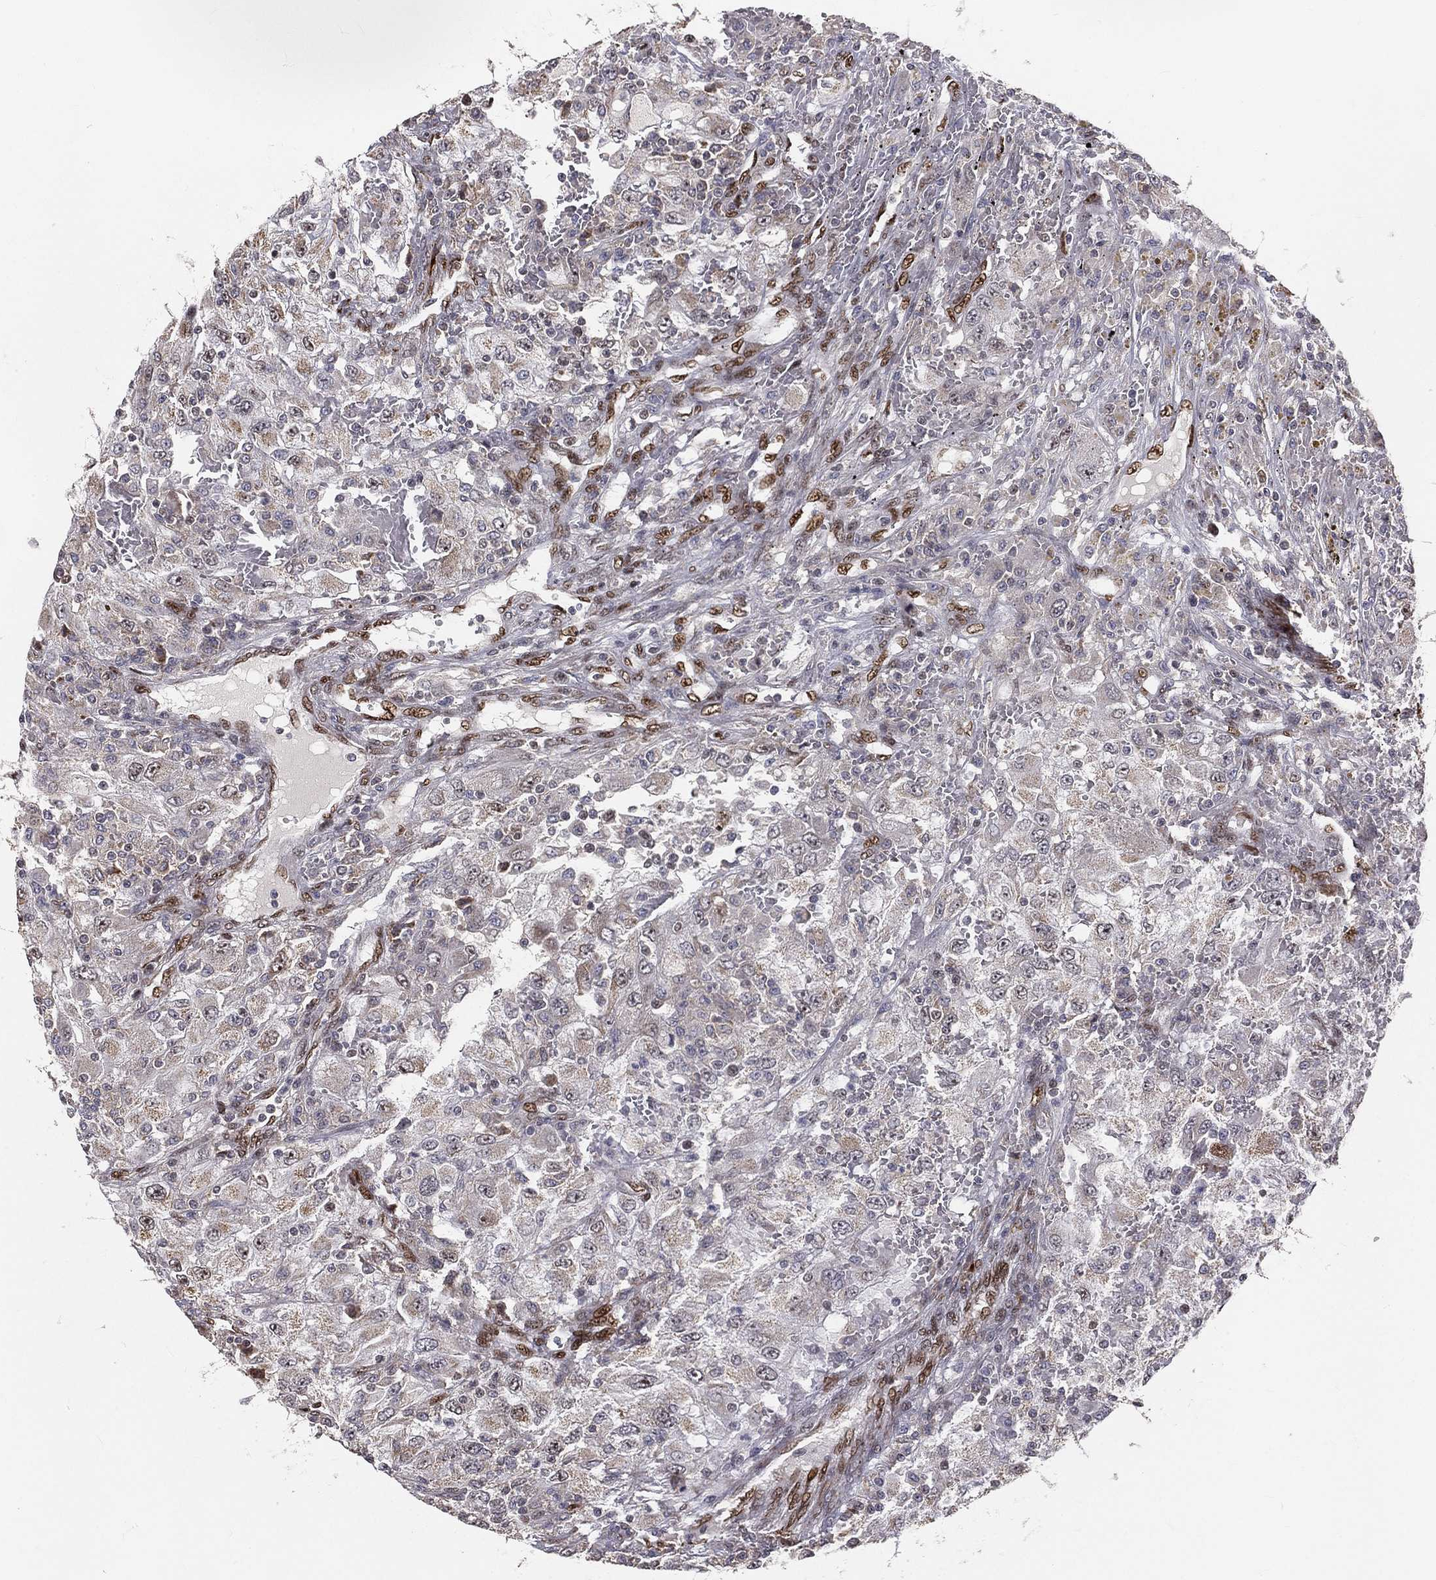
{"staining": {"intensity": "moderate", "quantity": "<25%", "location": "cytoplasmic/membranous"}, "tissue": "renal cancer", "cell_type": "Tumor cells", "image_type": "cancer", "snomed": [{"axis": "morphology", "description": "Adenocarcinoma, NOS"}, {"axis": "topography", "description": "Kidney"}], "caption": "High-power microscopy captured an immunohistochemistry (IHC) histopathology image of renal cancer (adenocarcinoma), revealing moderate cytoplasmic/membranous expression in approximately <25% of tumor cells.", "gene": "ZEB1", "patient": {"sex": "female", "age": 67}}